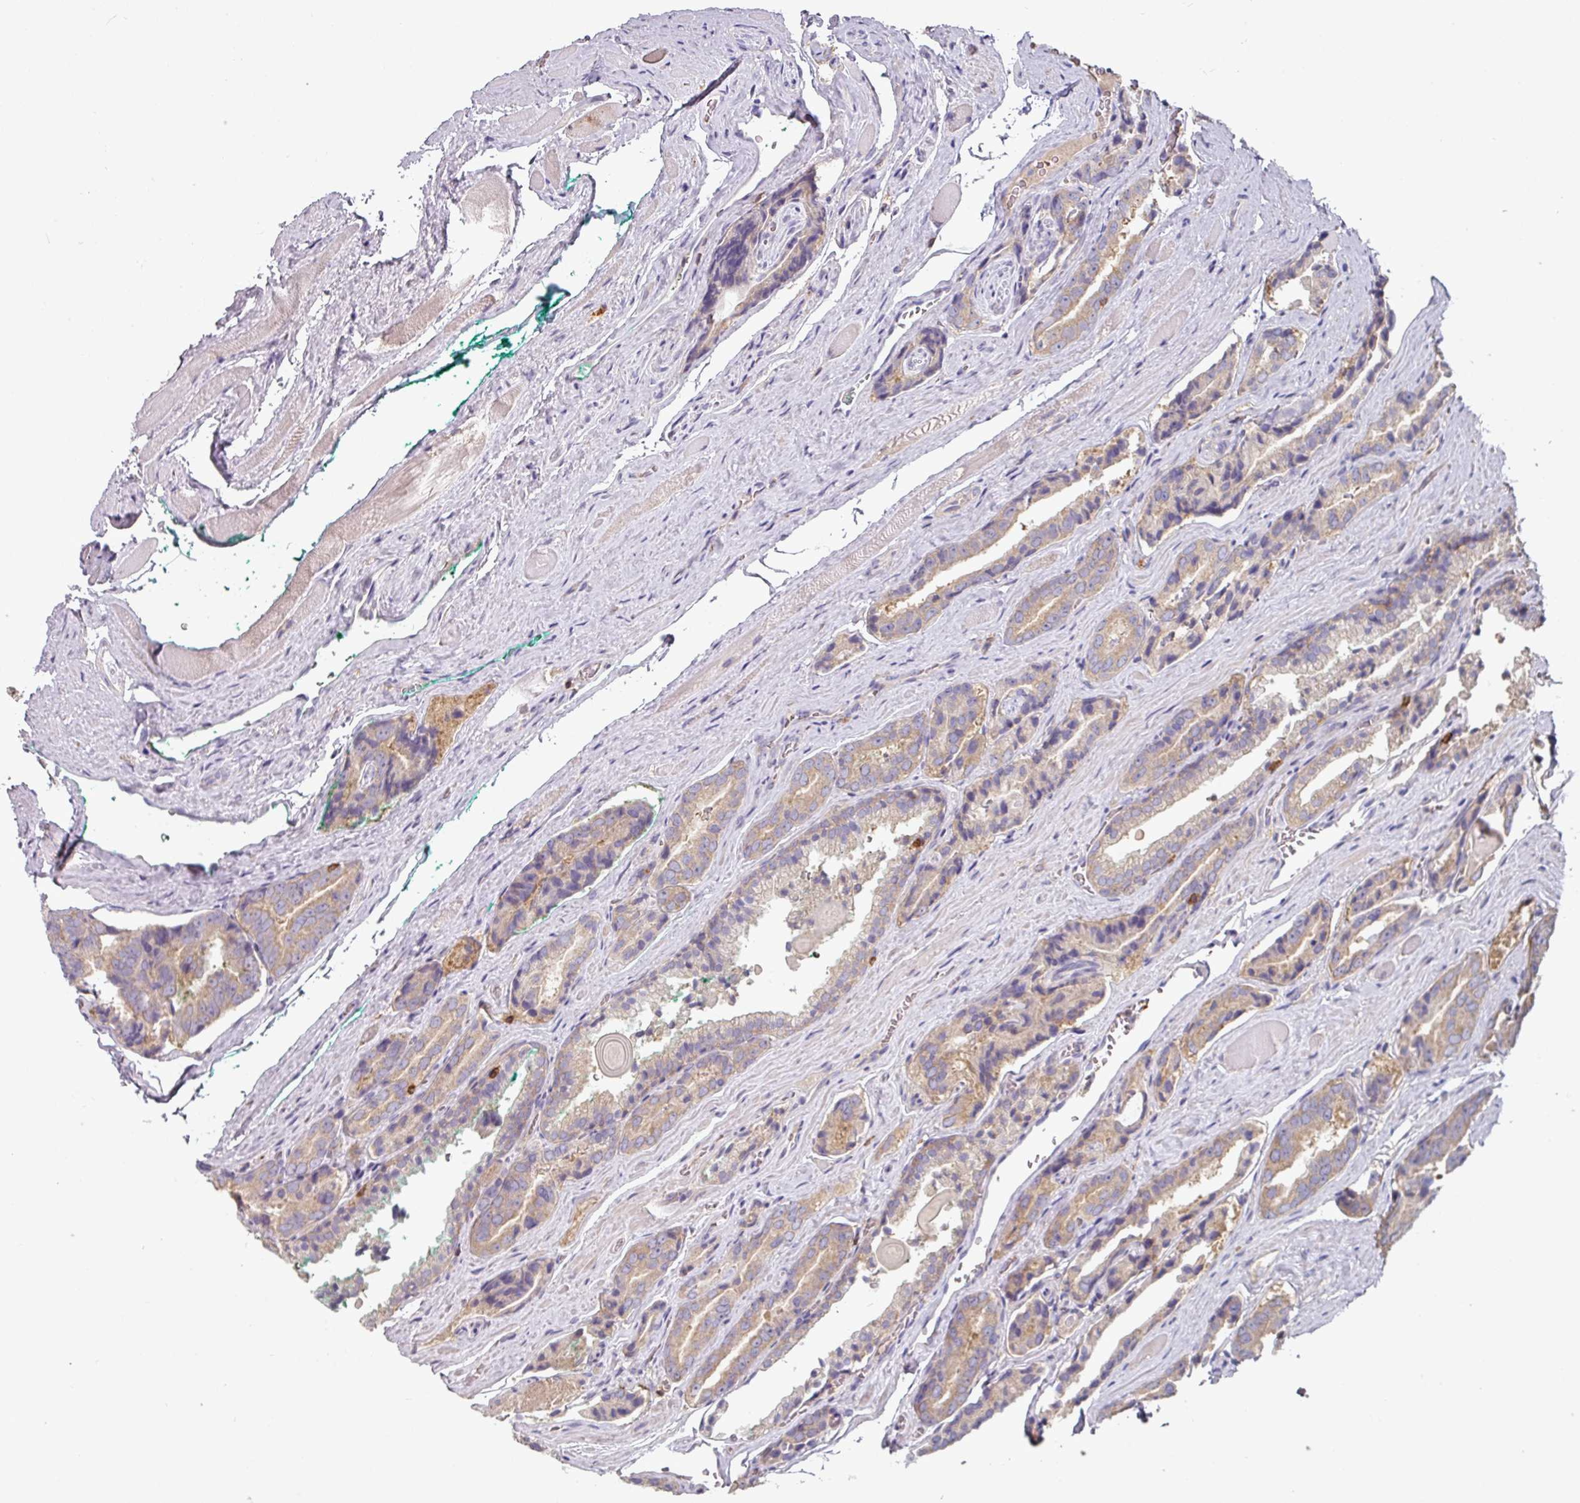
{"staining": {"intensity": "moderate", "quantity": ">75%", "location": "cytoplasmic/membranous"}, "tissue": "prostate cancer", "cell_type": "Tumor cells", "image_type": "cancer", "snomed": [{"axis": "morphology", "description": "Adenocarcinoma, High grade"}, {"axis": "topography", "description": "Prostate"}], "caption": "A brown stain highlights moderate cytoplasmic/membranous positivity of a protein in prostate adenocarcinoma (high-grade) tumor cells.", "gene": "CD3G", "patient": {"sex": "male", "age": 72}}